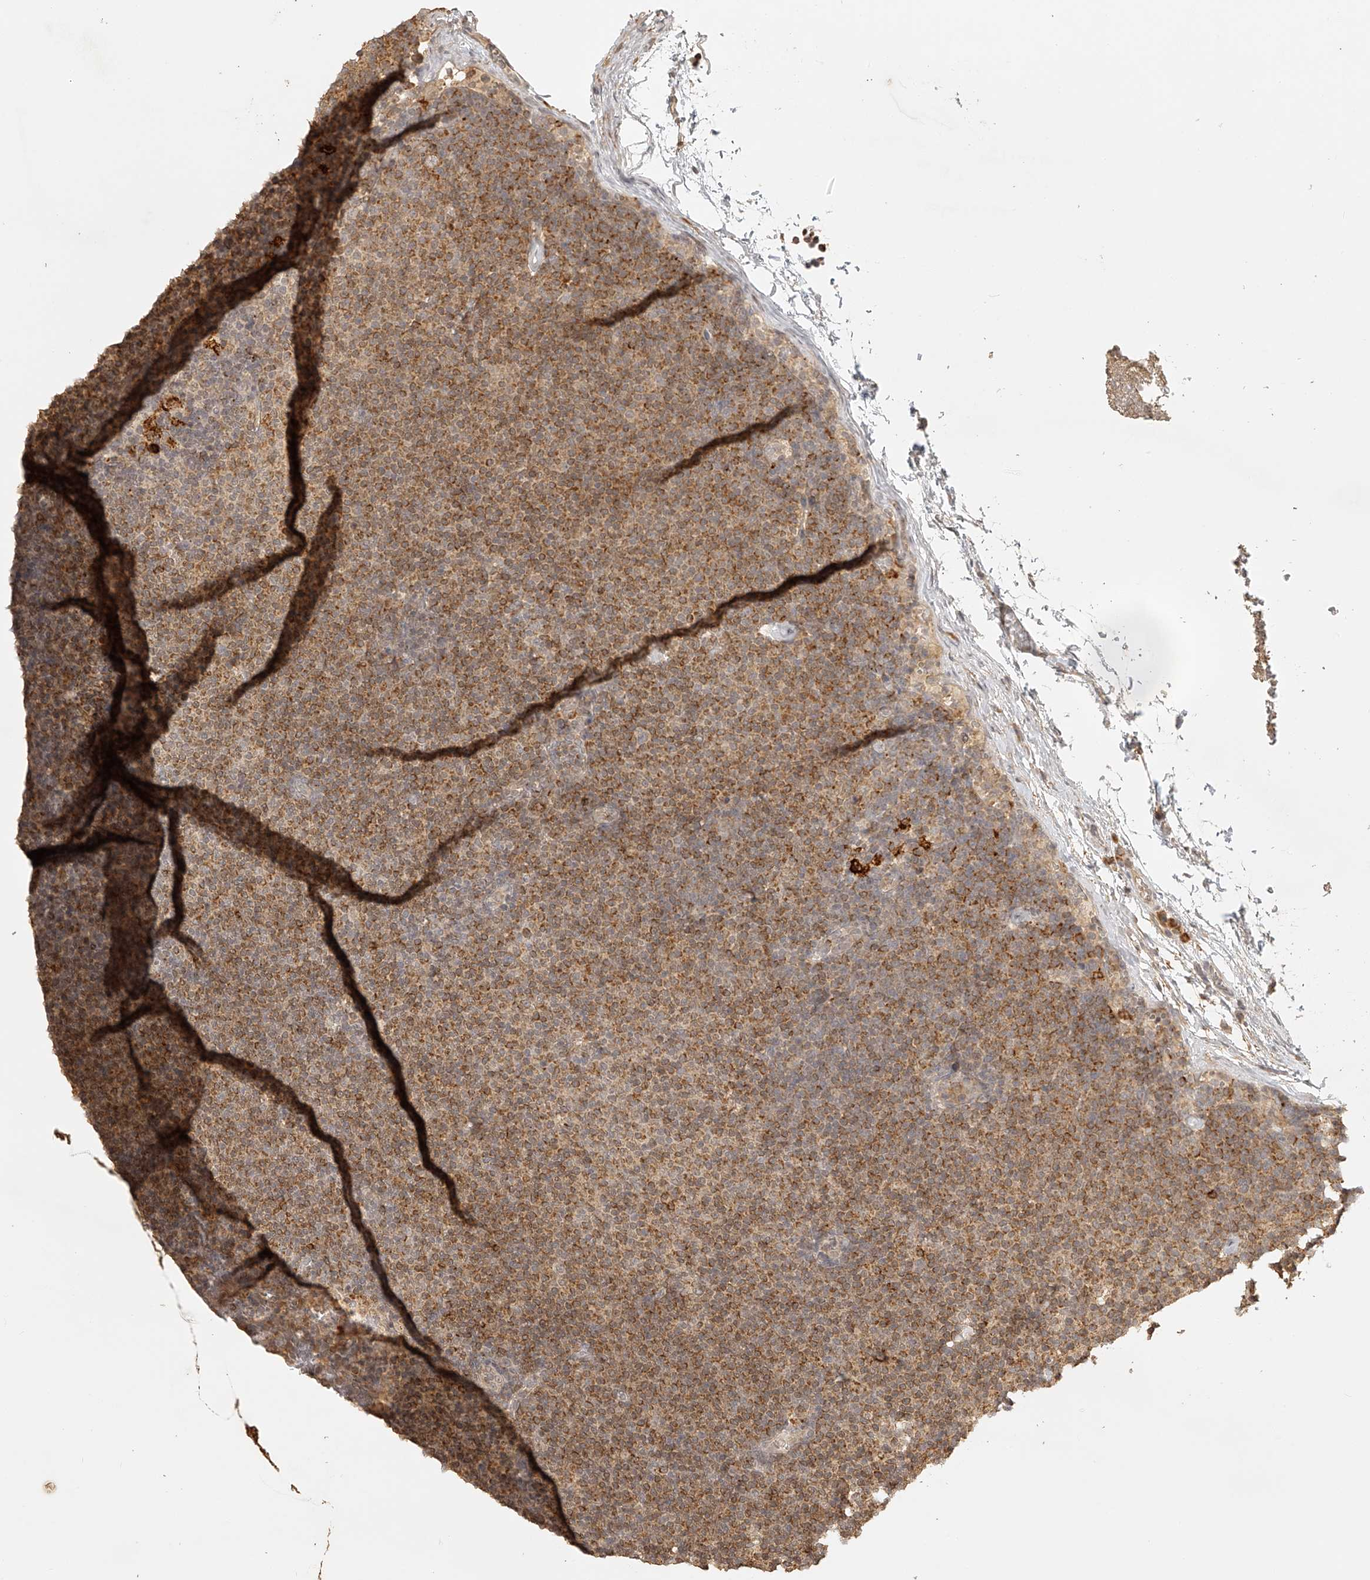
{"staining": {"intensity": "moderate", "quantity": ">75%", "location": "cytoplasmic/membranous"}, "tissue": "lymphoma", "cell_type": "Tumor cells", "image_type": "cancer", "snomed": [{"axis": "morphology", "description": "Malignant lymphoma, non-Hodgkin's type, Low grade"}, {"axis": "topography", "description": "Lymph node"}], "caption": "Immunohistochemical staining of human lymphoma shows medium levels of moderate cytoplasmic/membranous protein expression in approximately >75% of tumor cells.", "gene": "BCL2L11", "patient": {"sex": "female", "age": 53}}